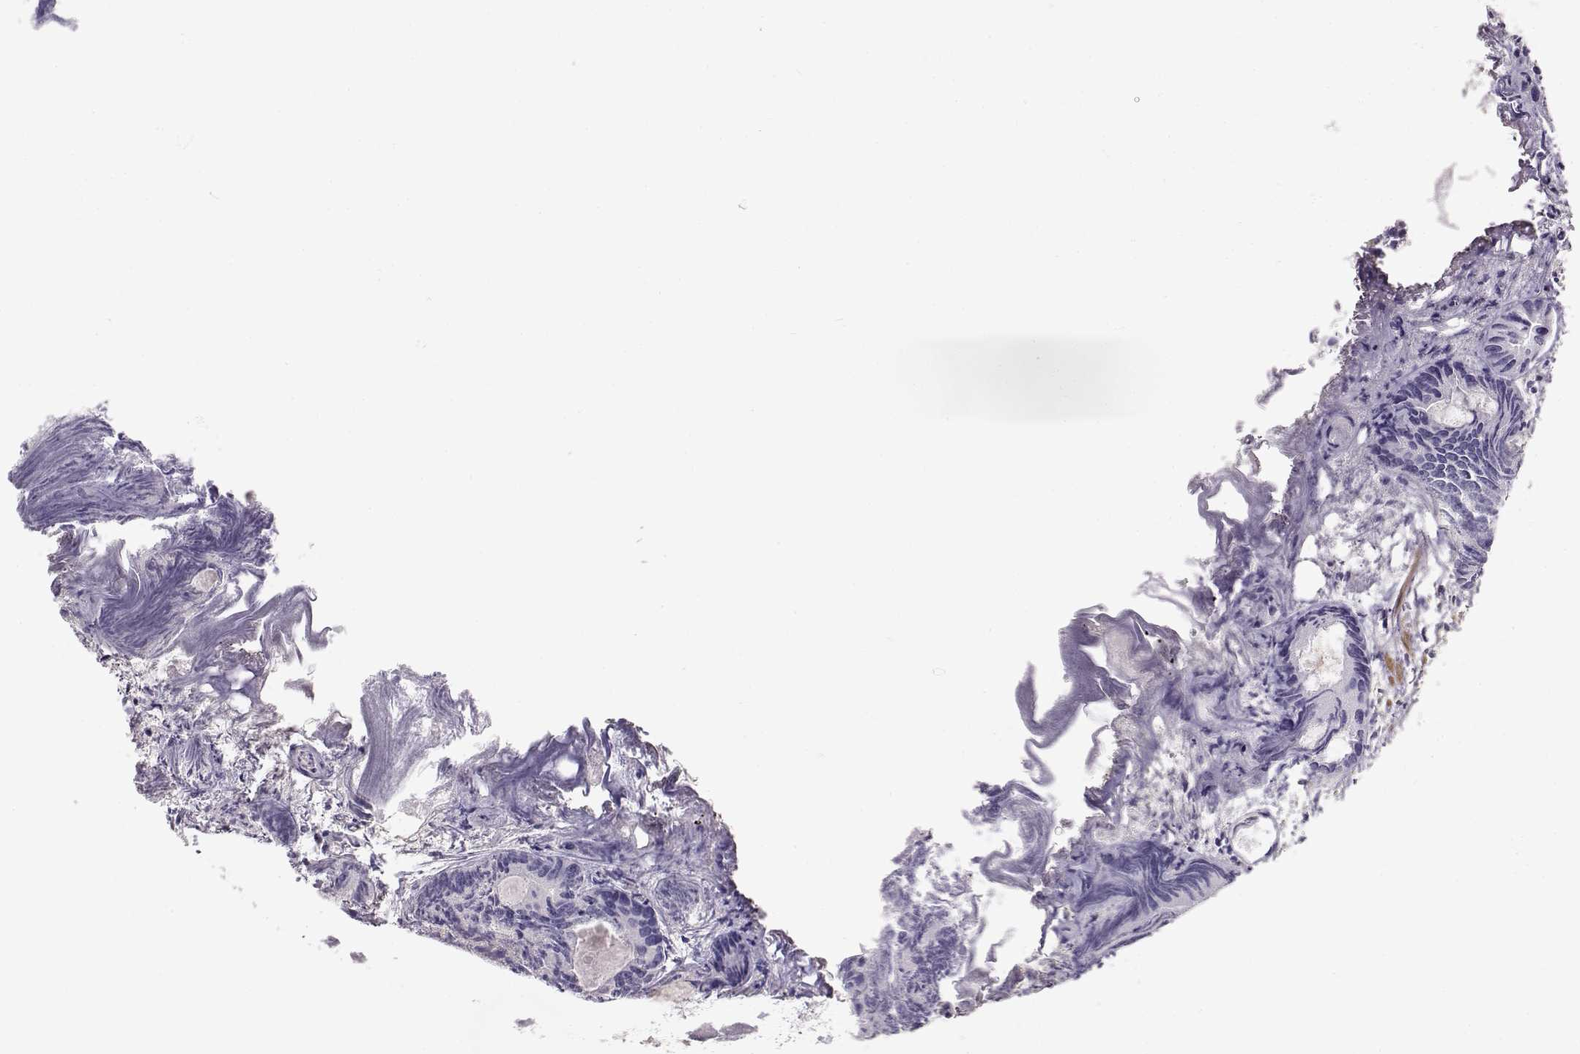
{"staining": {"intensity": "negative", "quantity": "none", "location": "none"}, "tissue": "prostate cancer", "cell_type": "Tumor cells", "image_type": "cancer", "snomed": [{"axis": "morphology", "description": "Adenocarcinoma, Medium grade"}, {"axis": "topography", "description": "Prostate"}], "caption": "Image shows no protein expression in tumor cells of prostate cancer tissue.", "gene": "DAPL1", "patient": {"sex": "male", "age": 74}}